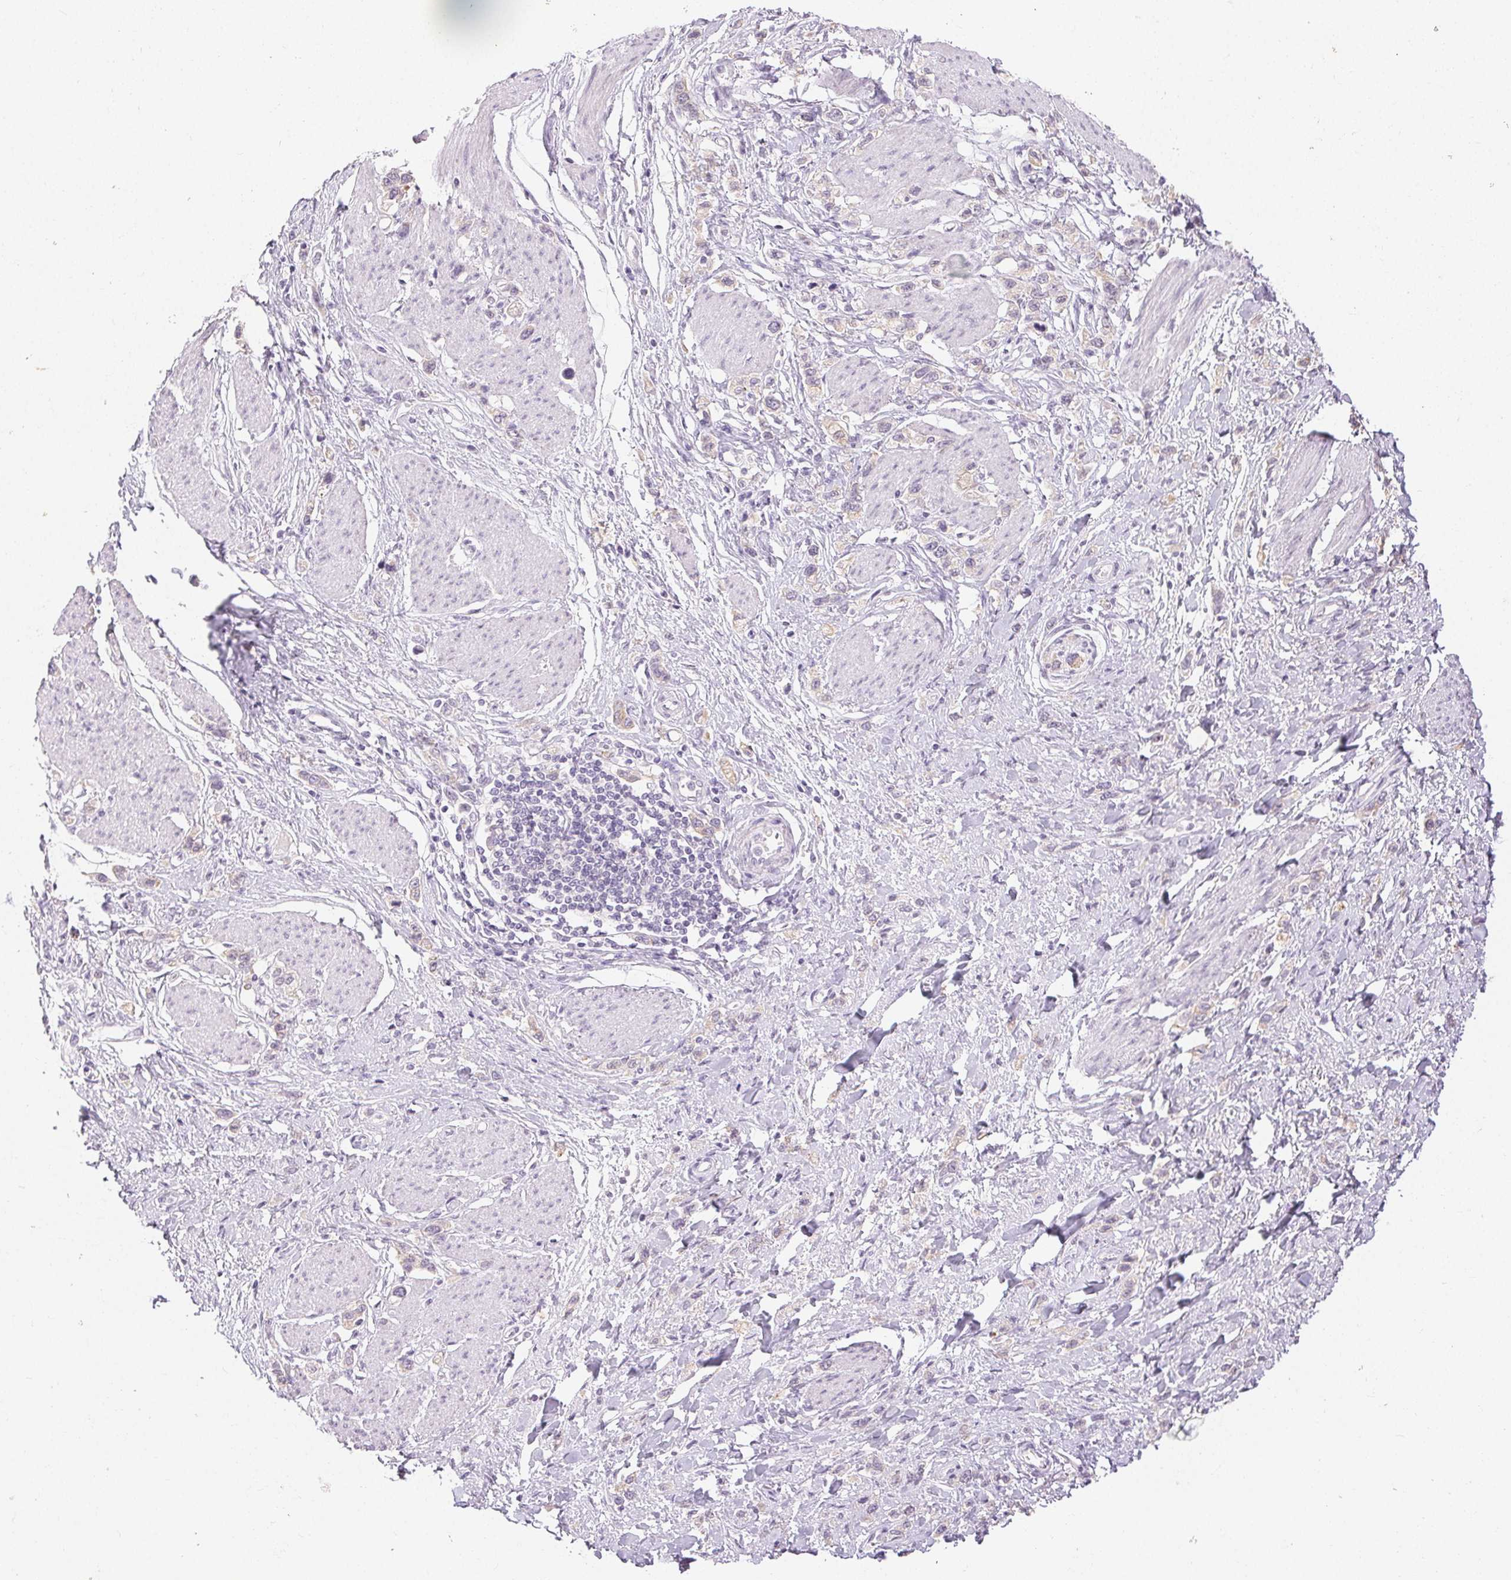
{"staining": {"intensity": "negative", "quantity": "none", "location": "none"}, "tissue": "stomach cancer", "cell_type": "Tumor cells", "image_type": "cancer", "snomed": [{"axis": "morphology", "description": "Adenocarcinoma, NOS"}, {"axis": "topography", "description": "Stomach"}], "caption": "An immunohistochemistry (IHC) image of stomach adenocarcinoma is shown. There is no staining in tumor cells of stomach adenocarcinoma.", "gene": "SFTPD", "patient": {"sex": "female", "age": 65}}